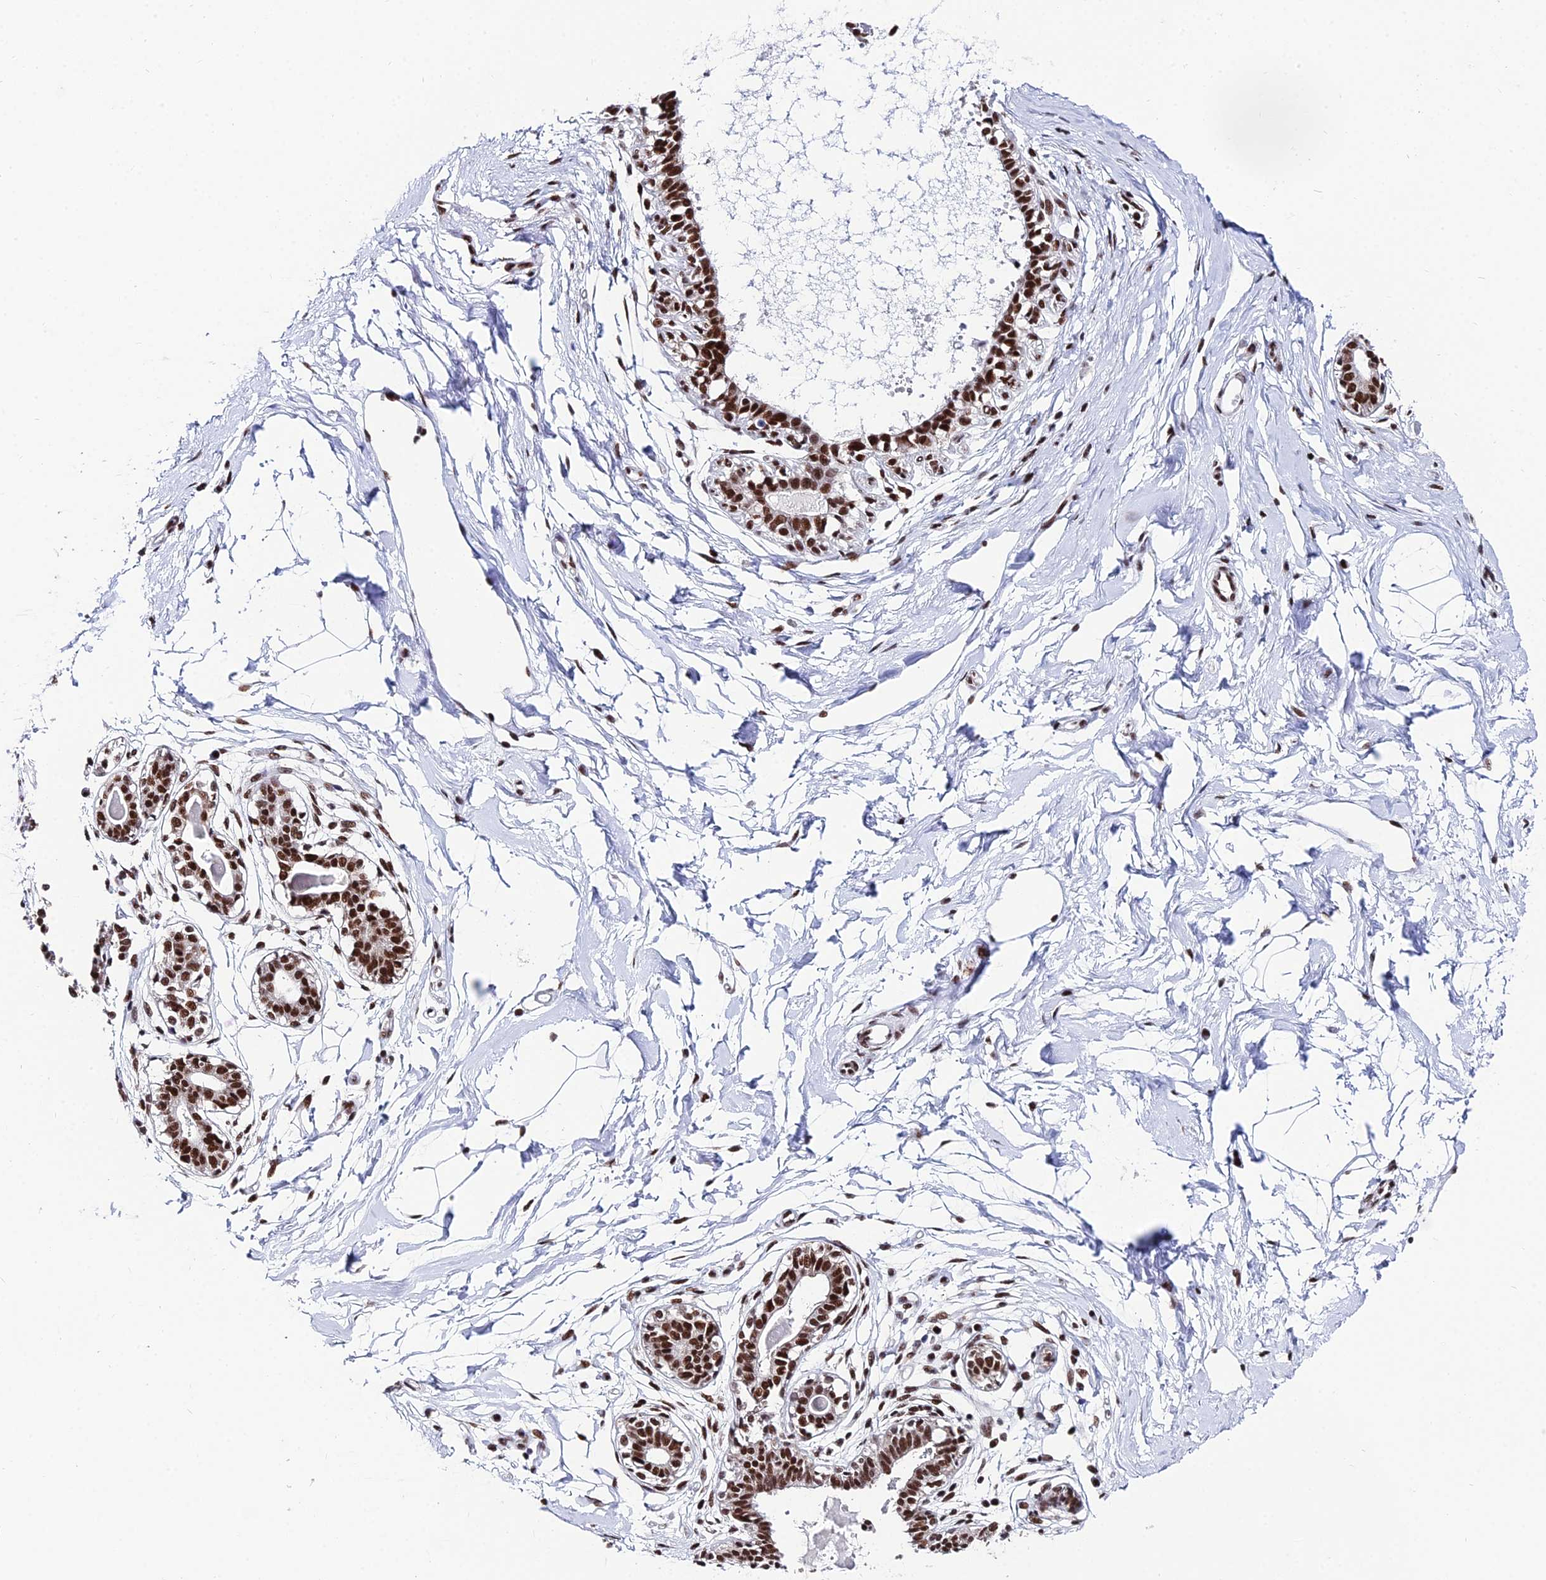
{"staining": {"intensity": "moderate", "quantity": ">75%", "location": "nuclear"}, "tissue": "breast", "cell_type": "Adipocytes", "image_type": "normal", "snomed": [{"axis": "morphology", "description": "Normal tissue, NOS"}, {"axis": "topography", "description": "Breast"}], "caption": "High-magnification brightfield microscopy of unremarkable breast stained with DAB (3,3'-diaminobenzidine) (brown) and counterstained with hematoxylin (blue). adipocytes exhibit moderate nuclear expression is seen in about>75% of cells. The staining was performed using DAB to visualize the protein expression in brown, while the nuclei were stained in blue with hematoxylin (Magnification: 20x).", "gene": "HNRNPH1", "patient": {"sex": "female", "age": 45}}